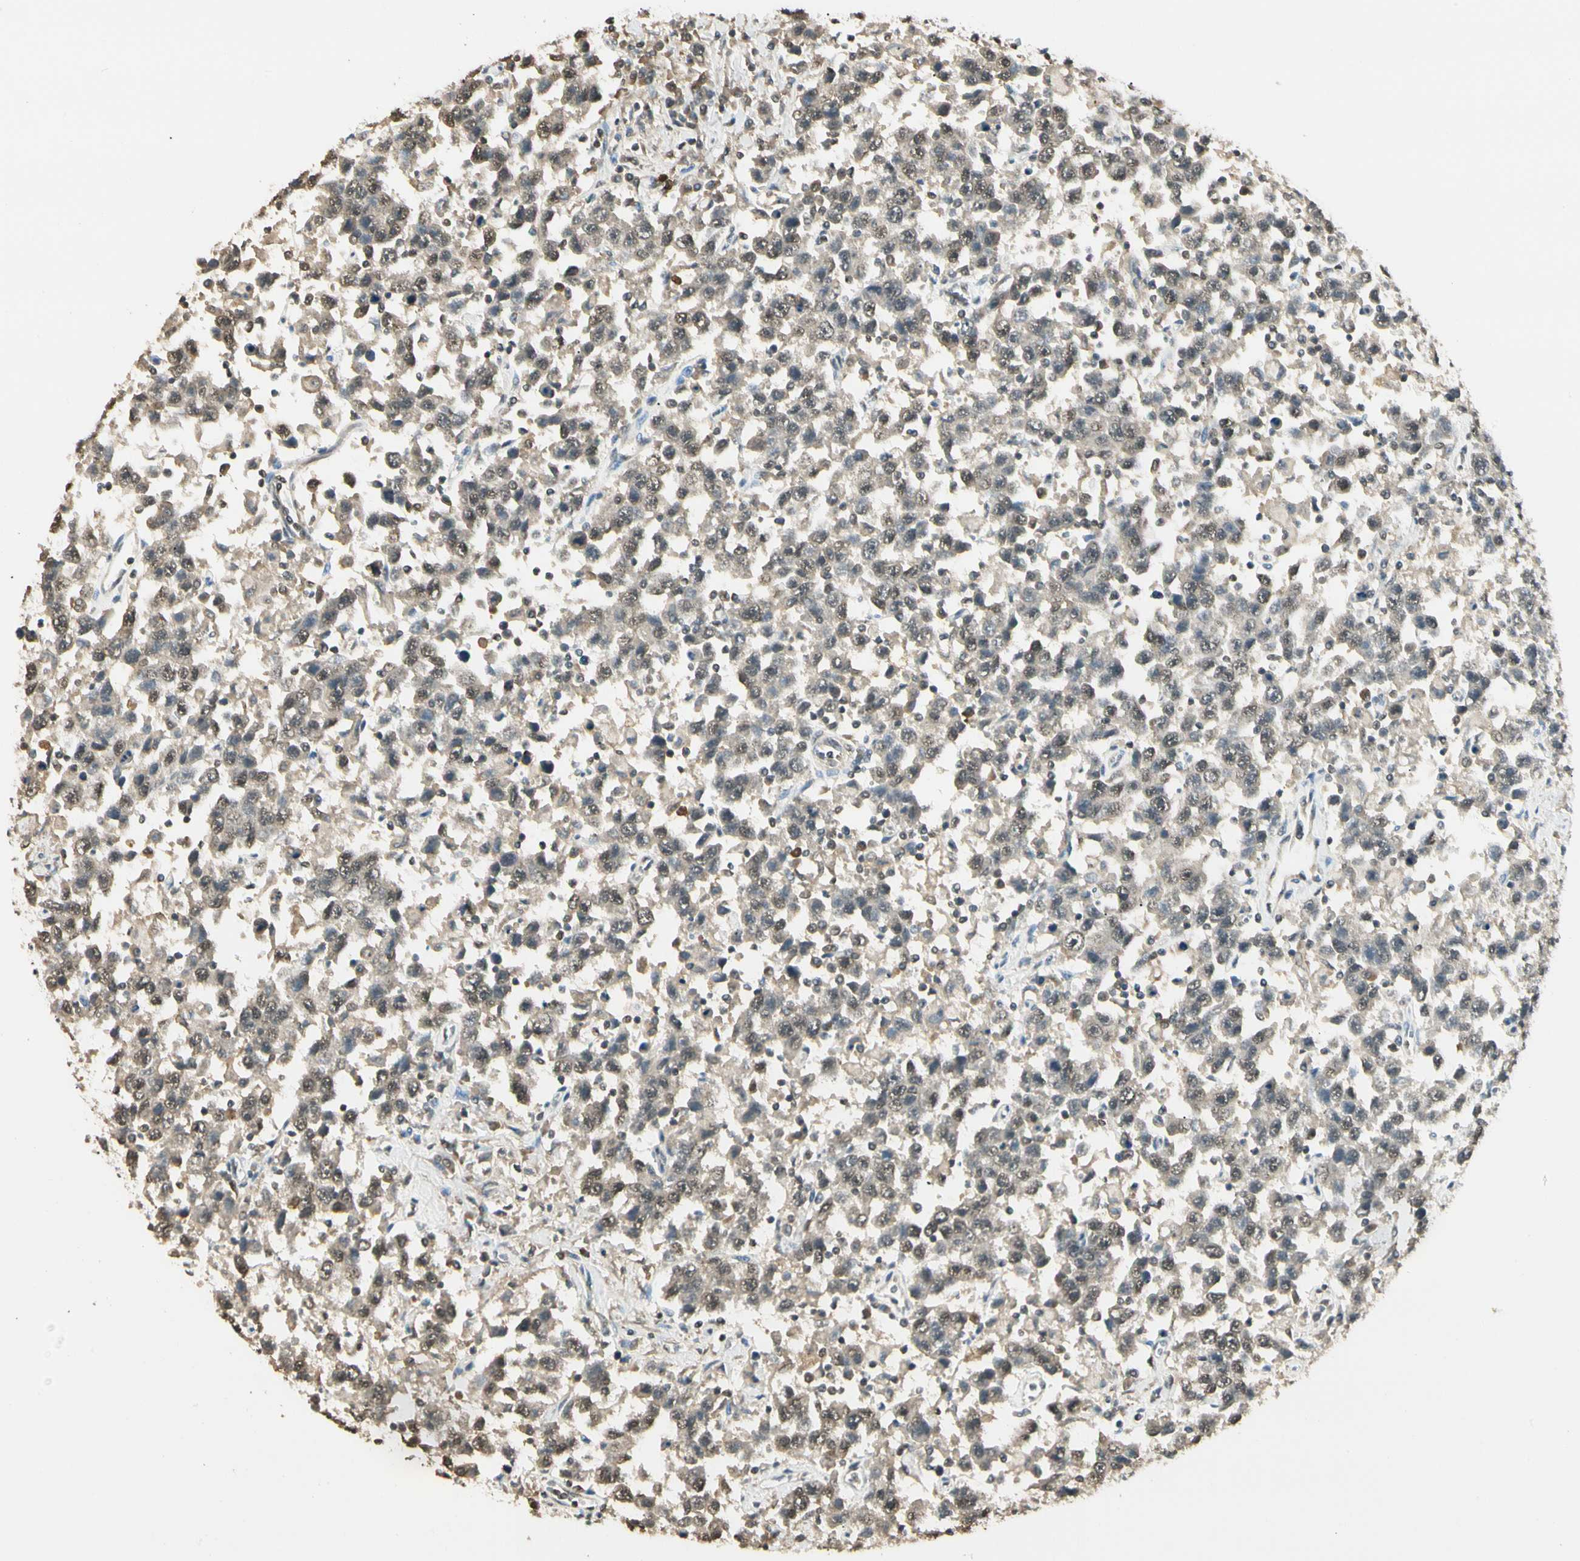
{"staining": {"intensity": "weak", "quantity": "25%-75%", "location": "cytoplasmic/membranous"}, "tissue": "testis cancer", "cell_type": "Tumor cells", "image_type": "cancer", "snomed": [{"axis": "morphology", "description": "Seminoma, NOS"}, {"axis": "topography", "description": "Testis"}], "caption": "Immunohistochemistry (DAB (3,3'-diaminobenzidine)) staining of seminoma (testis) displays weak cytoplasmic/membranous protein expression in about 25%-75% of tumor cells.", "gene": "SGCA", "patient": {"sex": "male", "age": 41}}